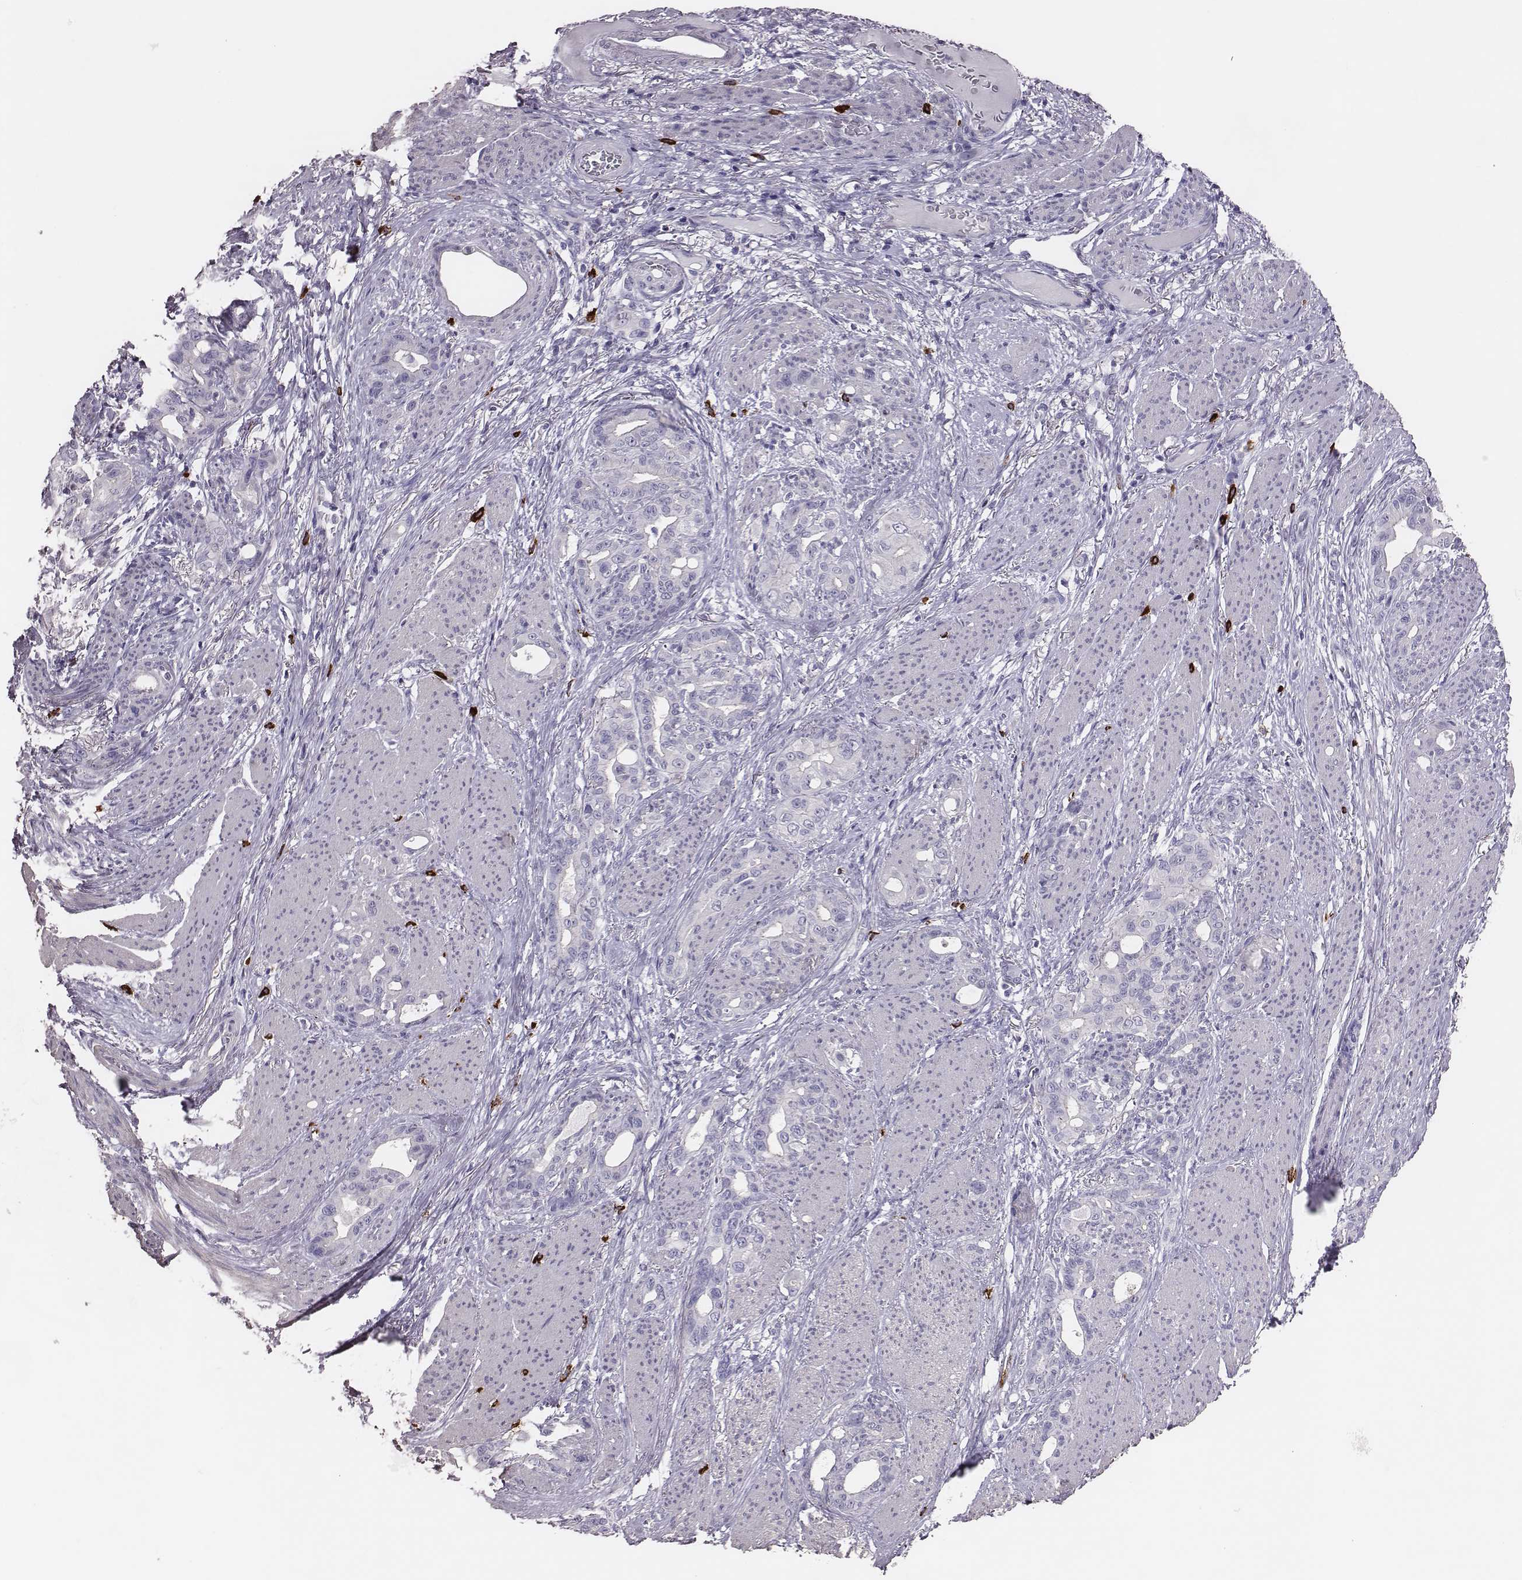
{"staining": {"intensity": "negative", "quantity": "none", "location": "none"}, "tissue": "stomach cancer", "cell_type": "Tumor cells", "image_type": "cancer", "snomed": [{"axis": "morphology", "description": "Normal tissue, NOS"}, {"axis": "morphology", "description": "Adenocarcinoma, NOS"}, {"axis": "topography", "description": "Esophagus"}, {"axis": "topography", "description": "Stomach, upper"}], "caption": "This is an IHC histopathology image of human stomach cancer. There is no expression in tumor cells.", "gene": "P2RY10", "patient": {"sex": "male", "age": 62}}